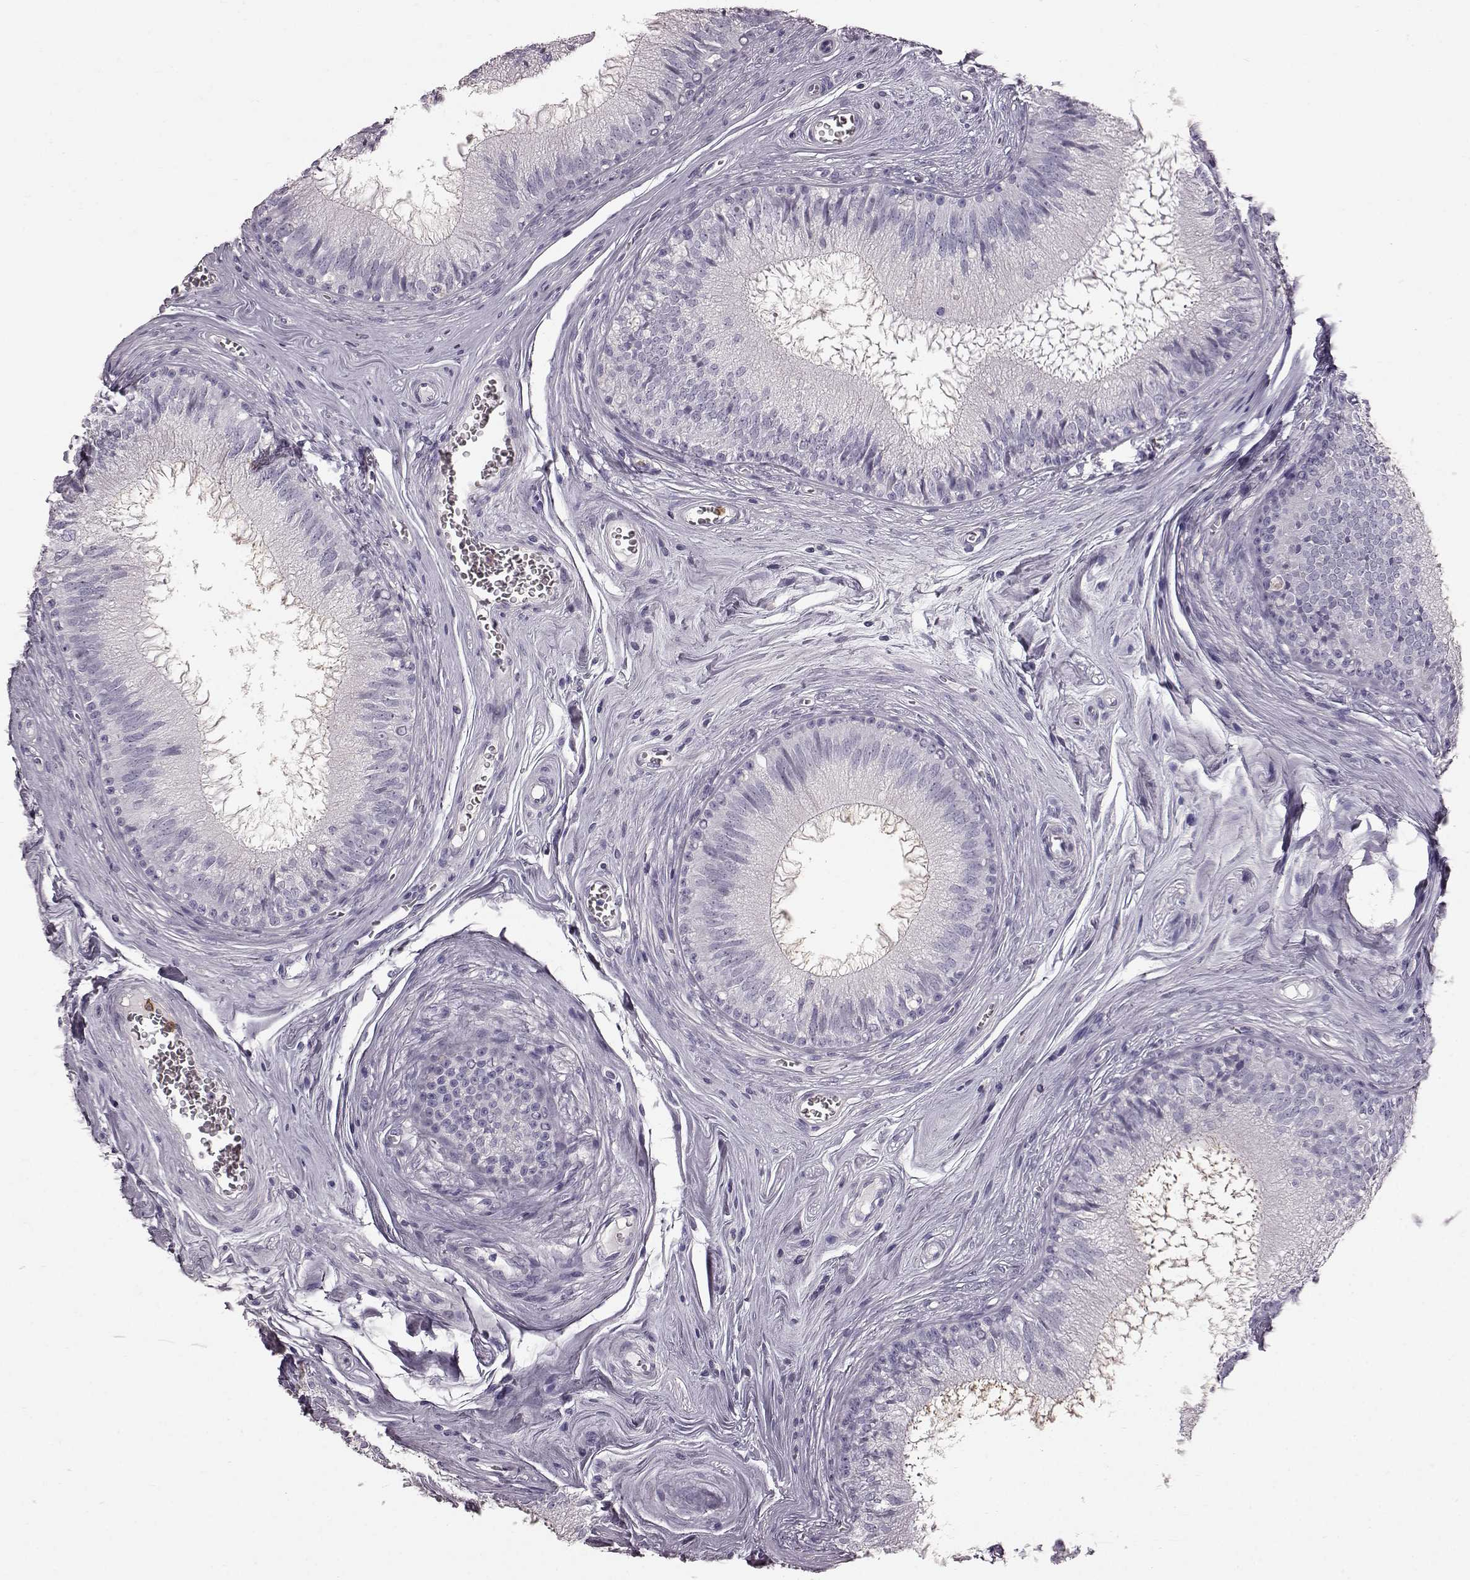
{"staining": {"intensity": "negative", "quantity": "none", "location": "none"}, "tissue": "epididymis", "cell_type": "Glandular cells", "image_type": "normal", "snomed": [{"axis": "morphology", "description": "Normal tissue, NOS"}, {"axis": "topography", "description": "Epididymis"}], "caption": "DAB immunohistochemical staining of normal epididymis displays no significant staining in glandular cells. Nuclei are stained in blue.", "gene": "FUT4", "patient": {"sex": "male", "age": 37}}